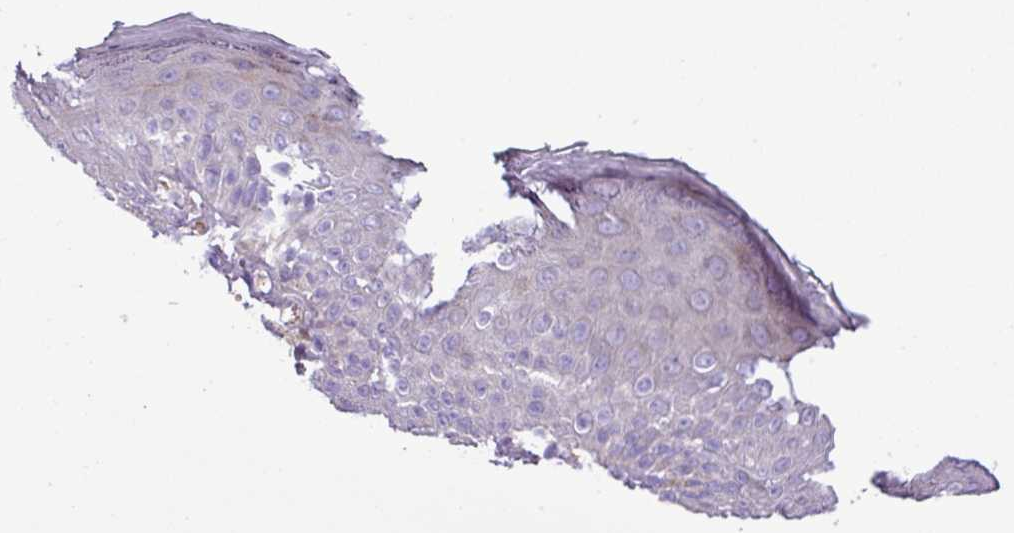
{"staining": {"intensity": "moderate", "quantity": "<25%", "location": "cytoplasmic/membranous"}, "tissue": "skin", "cell_type": "Epidermal cells", "image_type": "normal", "snomed": [{"axis": "morphology", "description": "Normal tissue, NOS"}, {"axis": "topography", "description": "Anal"}], "caption": "Protein expression analysis of normal human skin reveals moderate cytoplasmic/membranous staining in about <25% of epidermal cells.", "gene": "FAM183A", "patient": {"sex": "female", "age": 40}}